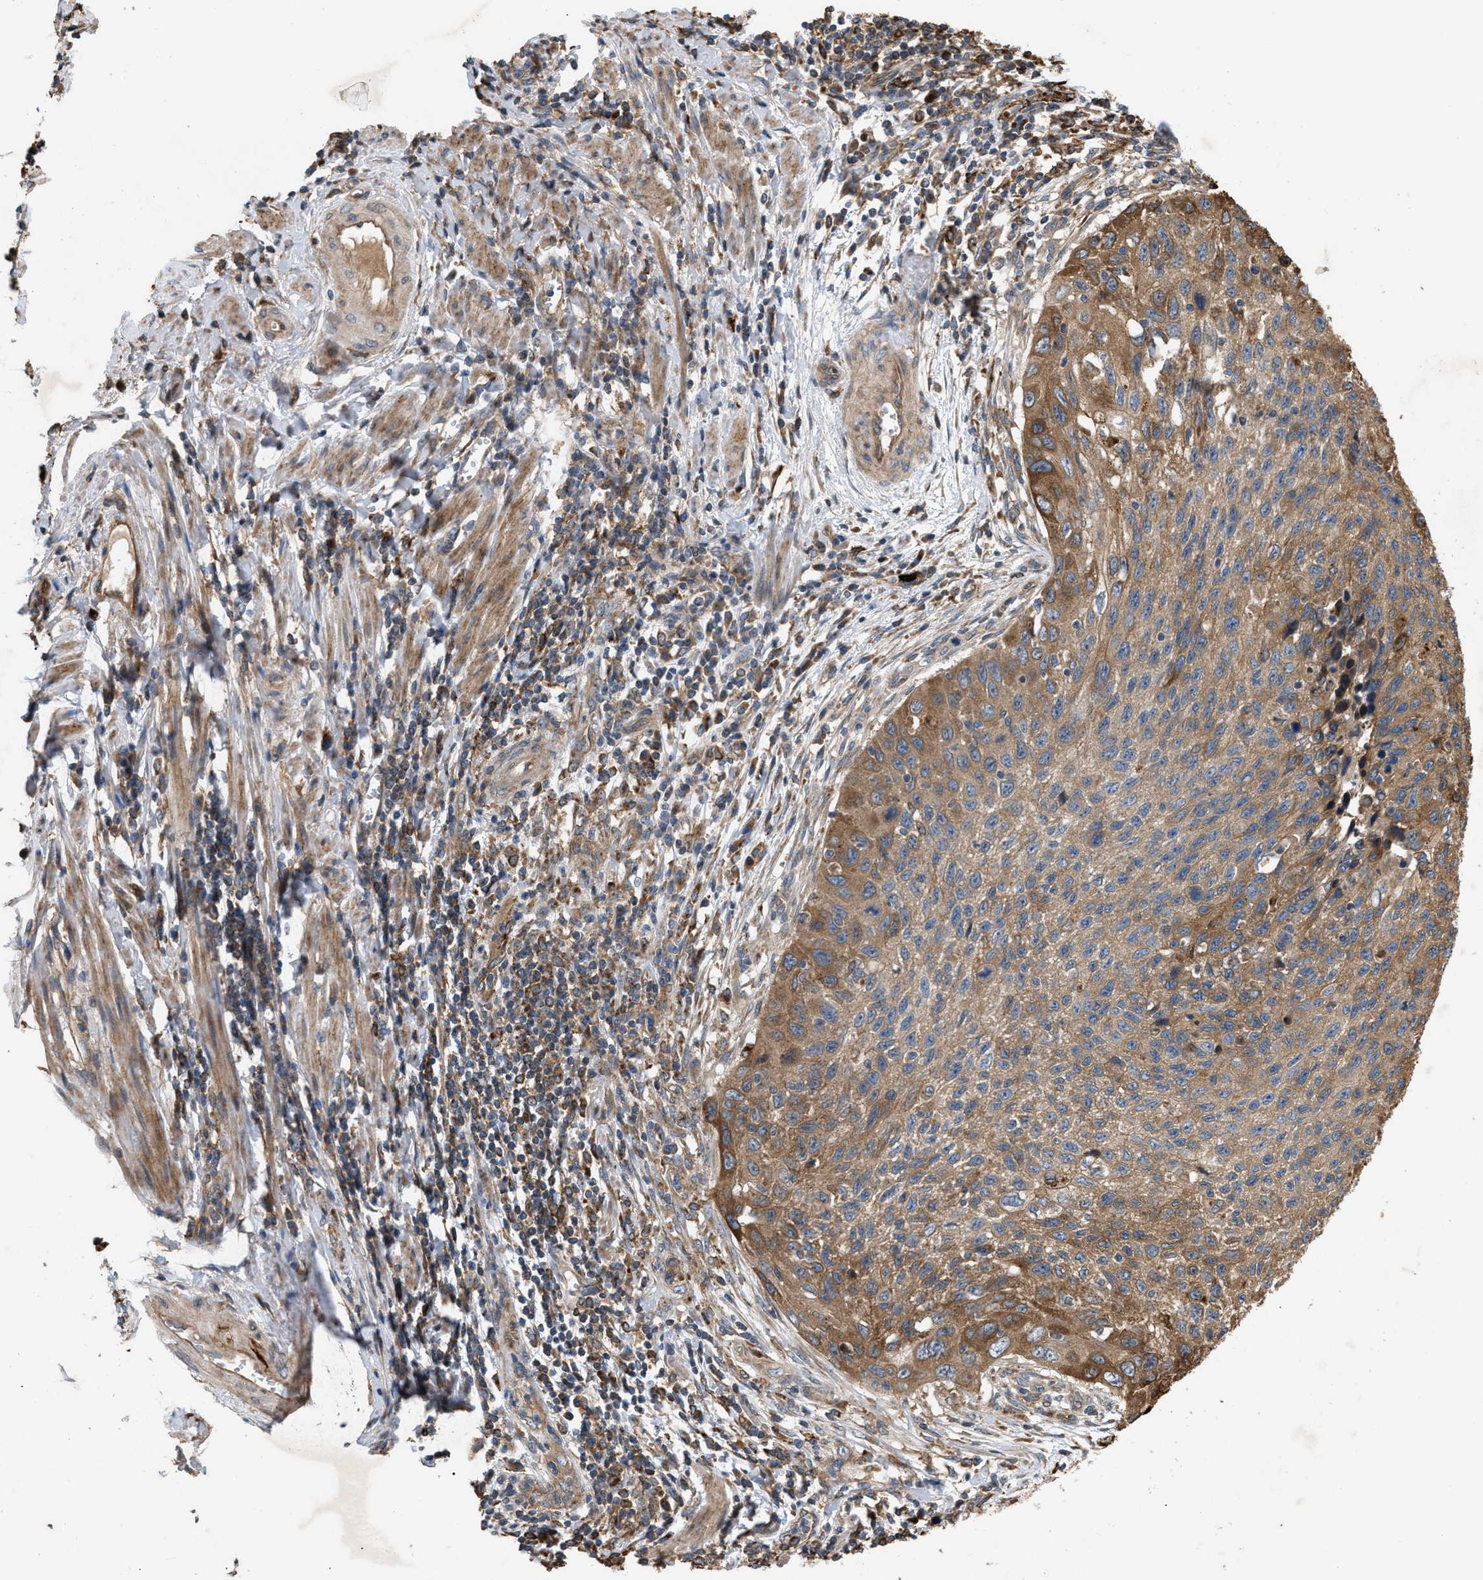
{"staining": {"intensity": "moderate", "quantity": "25%-75%", "location": "cytoplasmic/membranous"}, "tissue": "cervical cancer", "cell_type": "Tumor cells", "image_type": "cancer", "snomed": [{"axis": "morphology", "description": "Squamous cell carcinoma, NOS"}, {"axis": "topography", "description": "Cervix"}], "caption": "Protein staining displays moderate cytoplasmic/membranous staining in about 25%-75% of tumor cells in squamous cell carcinoma (cervical).", "gene": "GCC1", "patient": {"sex": "female", "age": 53}}